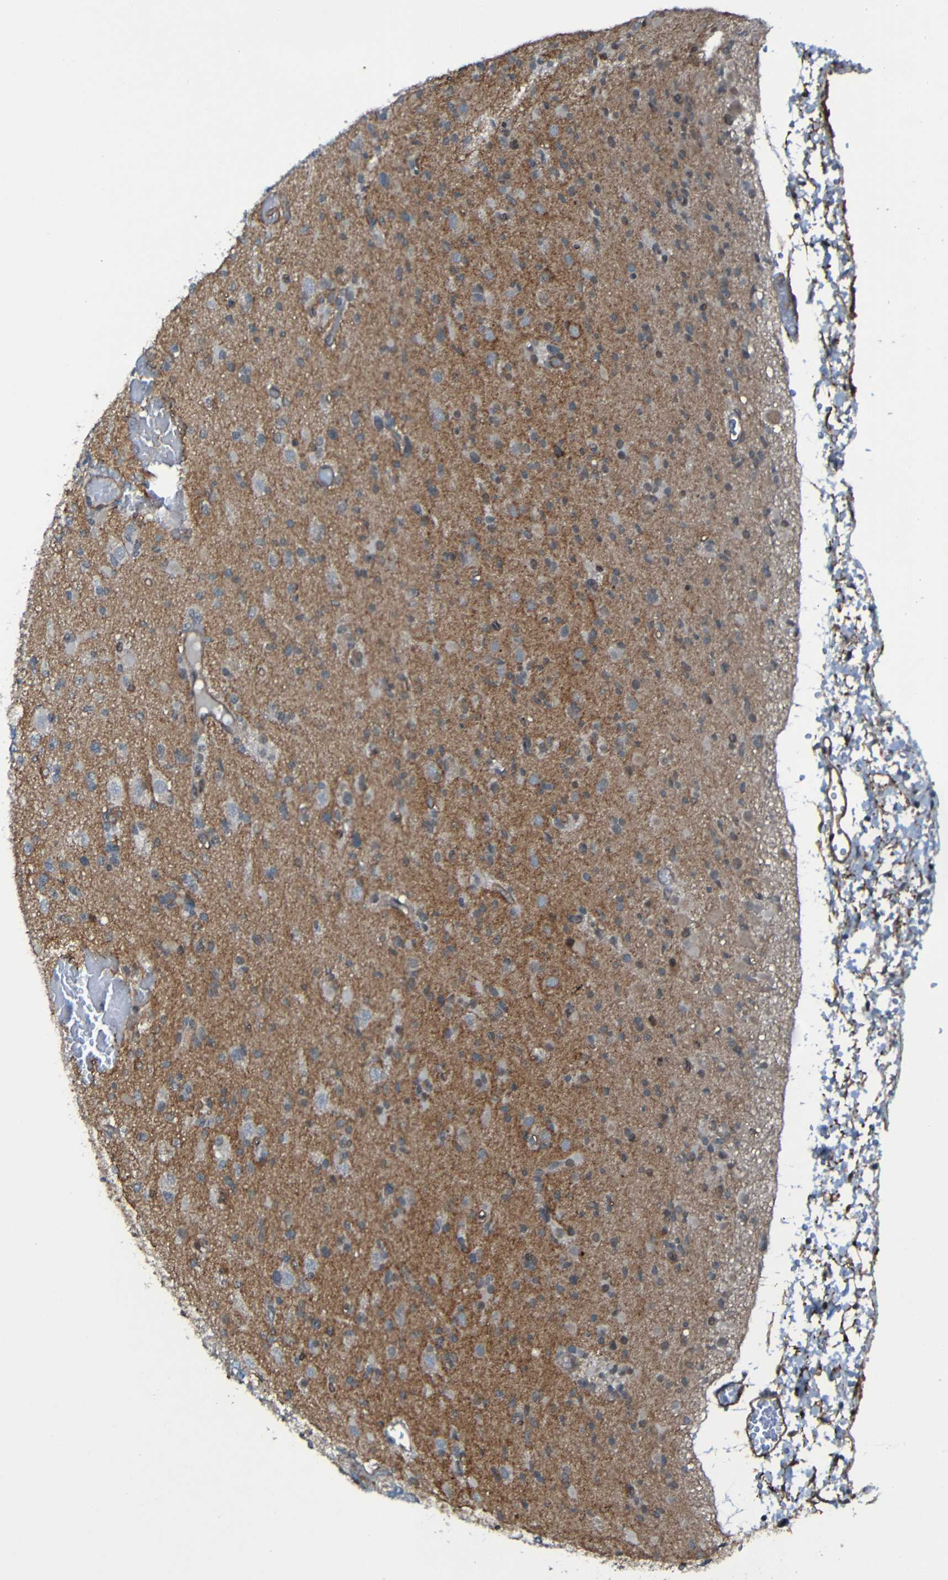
{"staining": {"intensity": "negative", "quantity": "none", "location": "none"}, "tissue": "glioma", "cell_type": "Tumor cells", "image_type": "cancer", "snomed": [{"axis": "morphology", "description": "Glioma, malignant, Low grade"}, {"axis": "topography", "description": "Brain"}], "caption": "Glioma was stained to show a protein in brown. There is no significant staining in tumor cells. (Brightfield microscopy of DAB (3,3'-diaminobenzidine) immunohistochemistry (IHC) at high magnification).", "gene": "LGR5", "patient": {"sex": "female", "age": 22}}